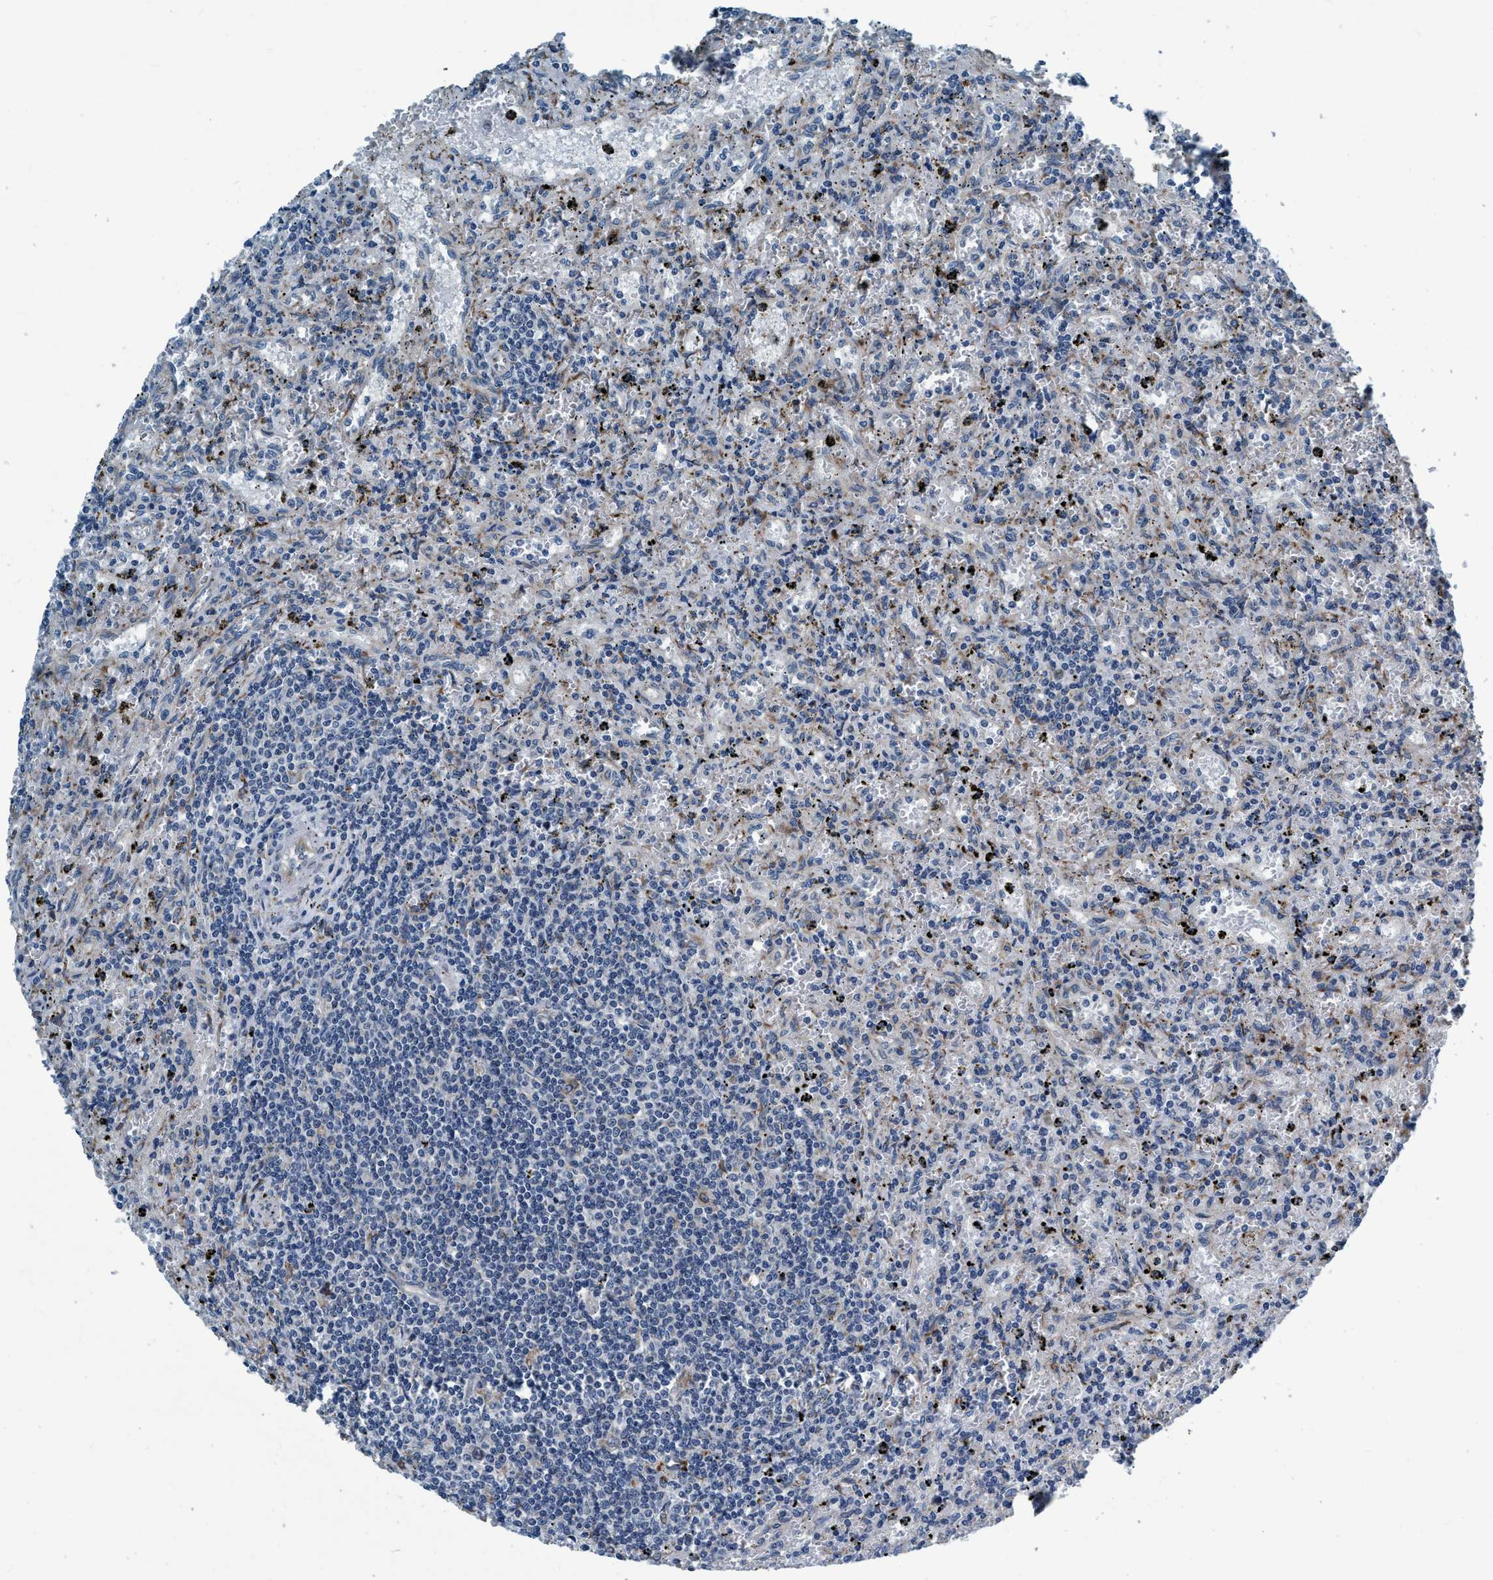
{"staining": {"intensity": "negative", "quantity": "none", "location": "none"}, "tissue": "lymphoma", "cell_type": "Tumor cells", "image_type": "cancer", "snomed": [{"axis": "morphology", "description": "Malignant lymphoma, non-Hodgkin's type, Low grade"}, {"axis": "topography", "description": "Spleen"}], "caption": "IHC micrograph of neoplastic tissue: malignant lymphoma, non-Hodgkin's type (low-grade) stained with DAB displays no significant protein positivity in tumor cells. Nuclei are stained in blue.", "gene": "ARMC9", "patient": {"sex": "male", "age": 76}}